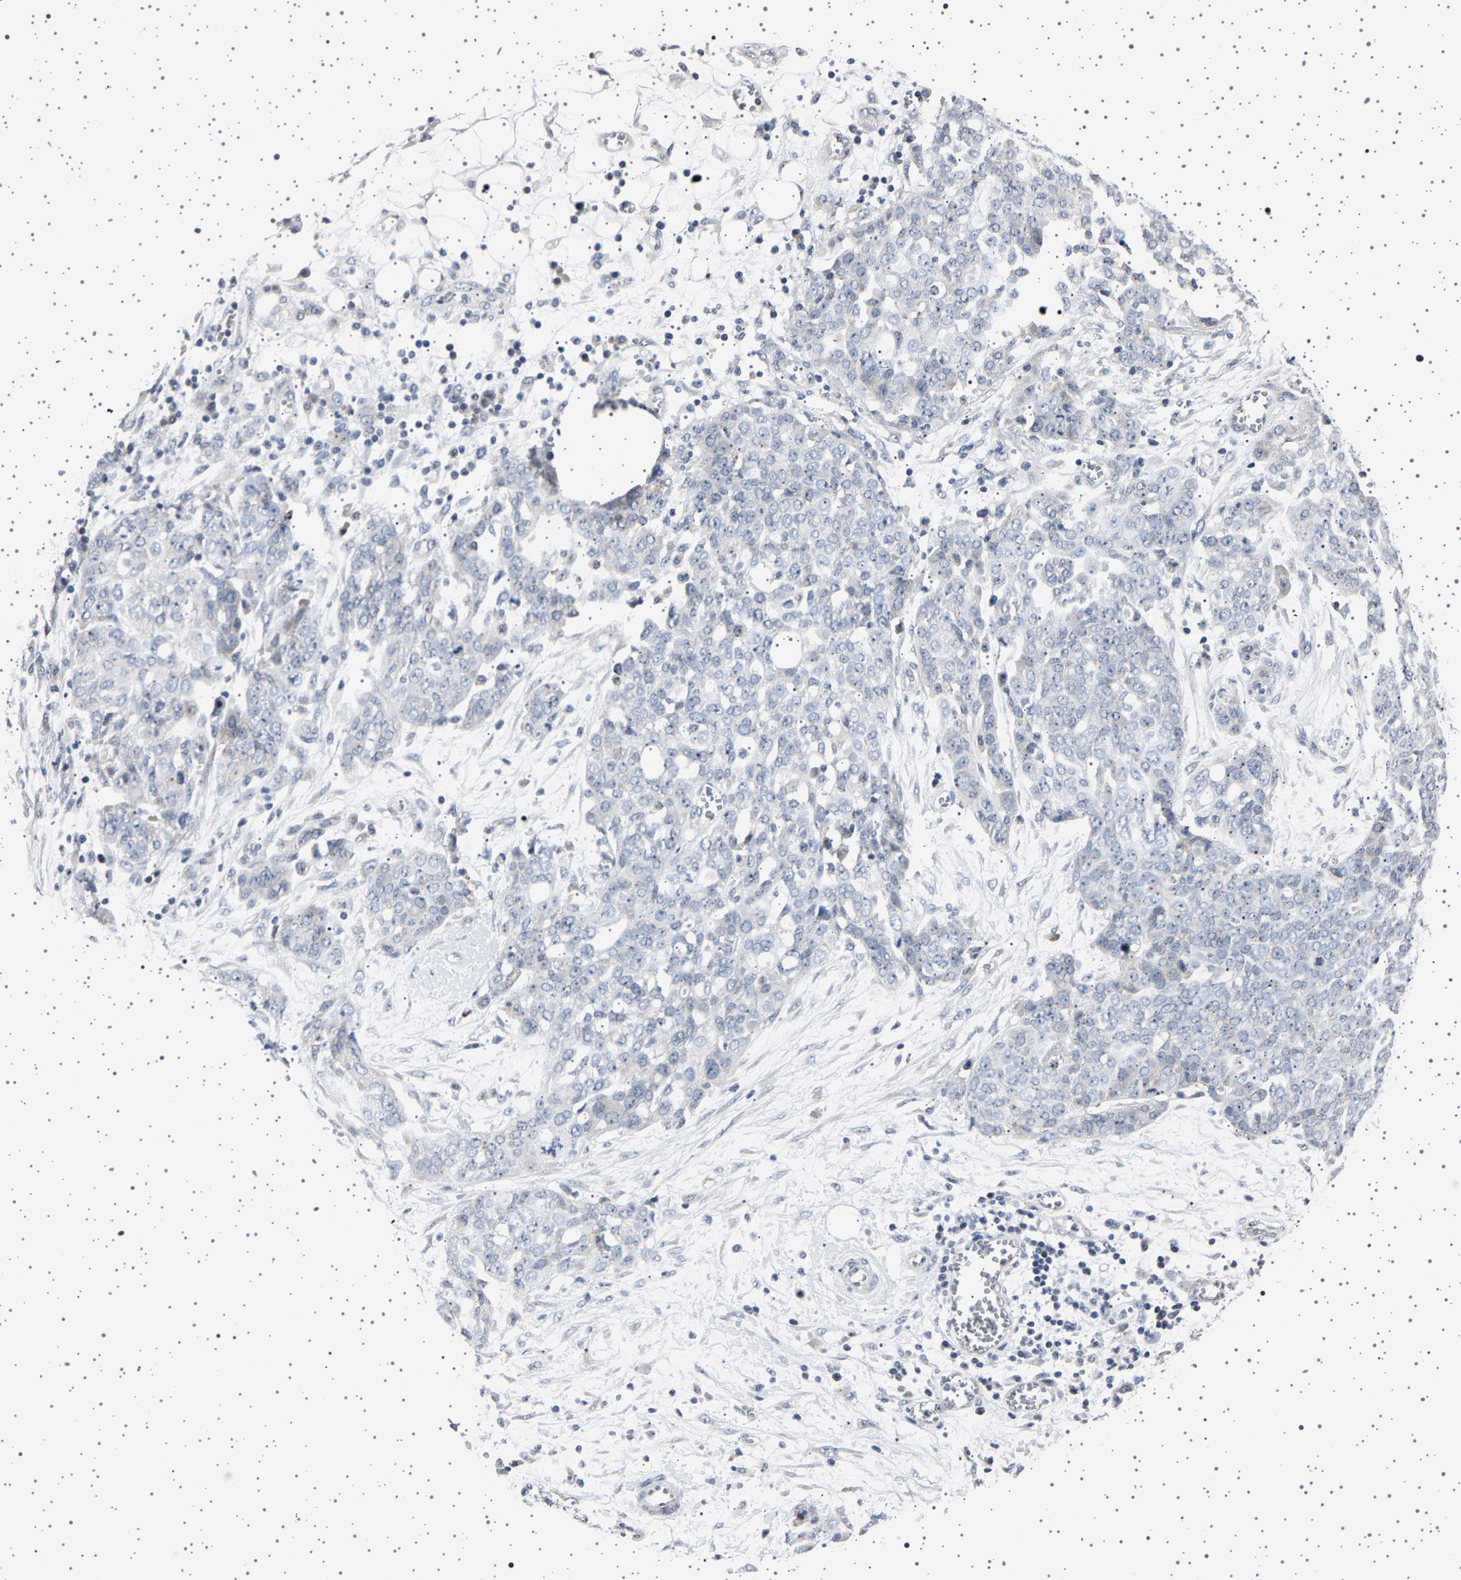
{"staining": {"intensity": "negative", "quantity": "none", "location": "none"}, "tissue": "ovarian cancer", "cell_type": "Tumor cells", "image_type": "cancer", "snomed": [{"axis": "morphology", "description": "Cystadenocarcinoma, serous, NOS"}, {"axis": "topography", "description": "Soft tissue"}, {"axis": "topography", "description": "Ovary"}], "caption": "DAB immunohistochemical staining of human ovarian cancer displays no significant expression in tumor cells.", "gene": "IL10RB", "patient": {"sex": "female", "age": 57}}